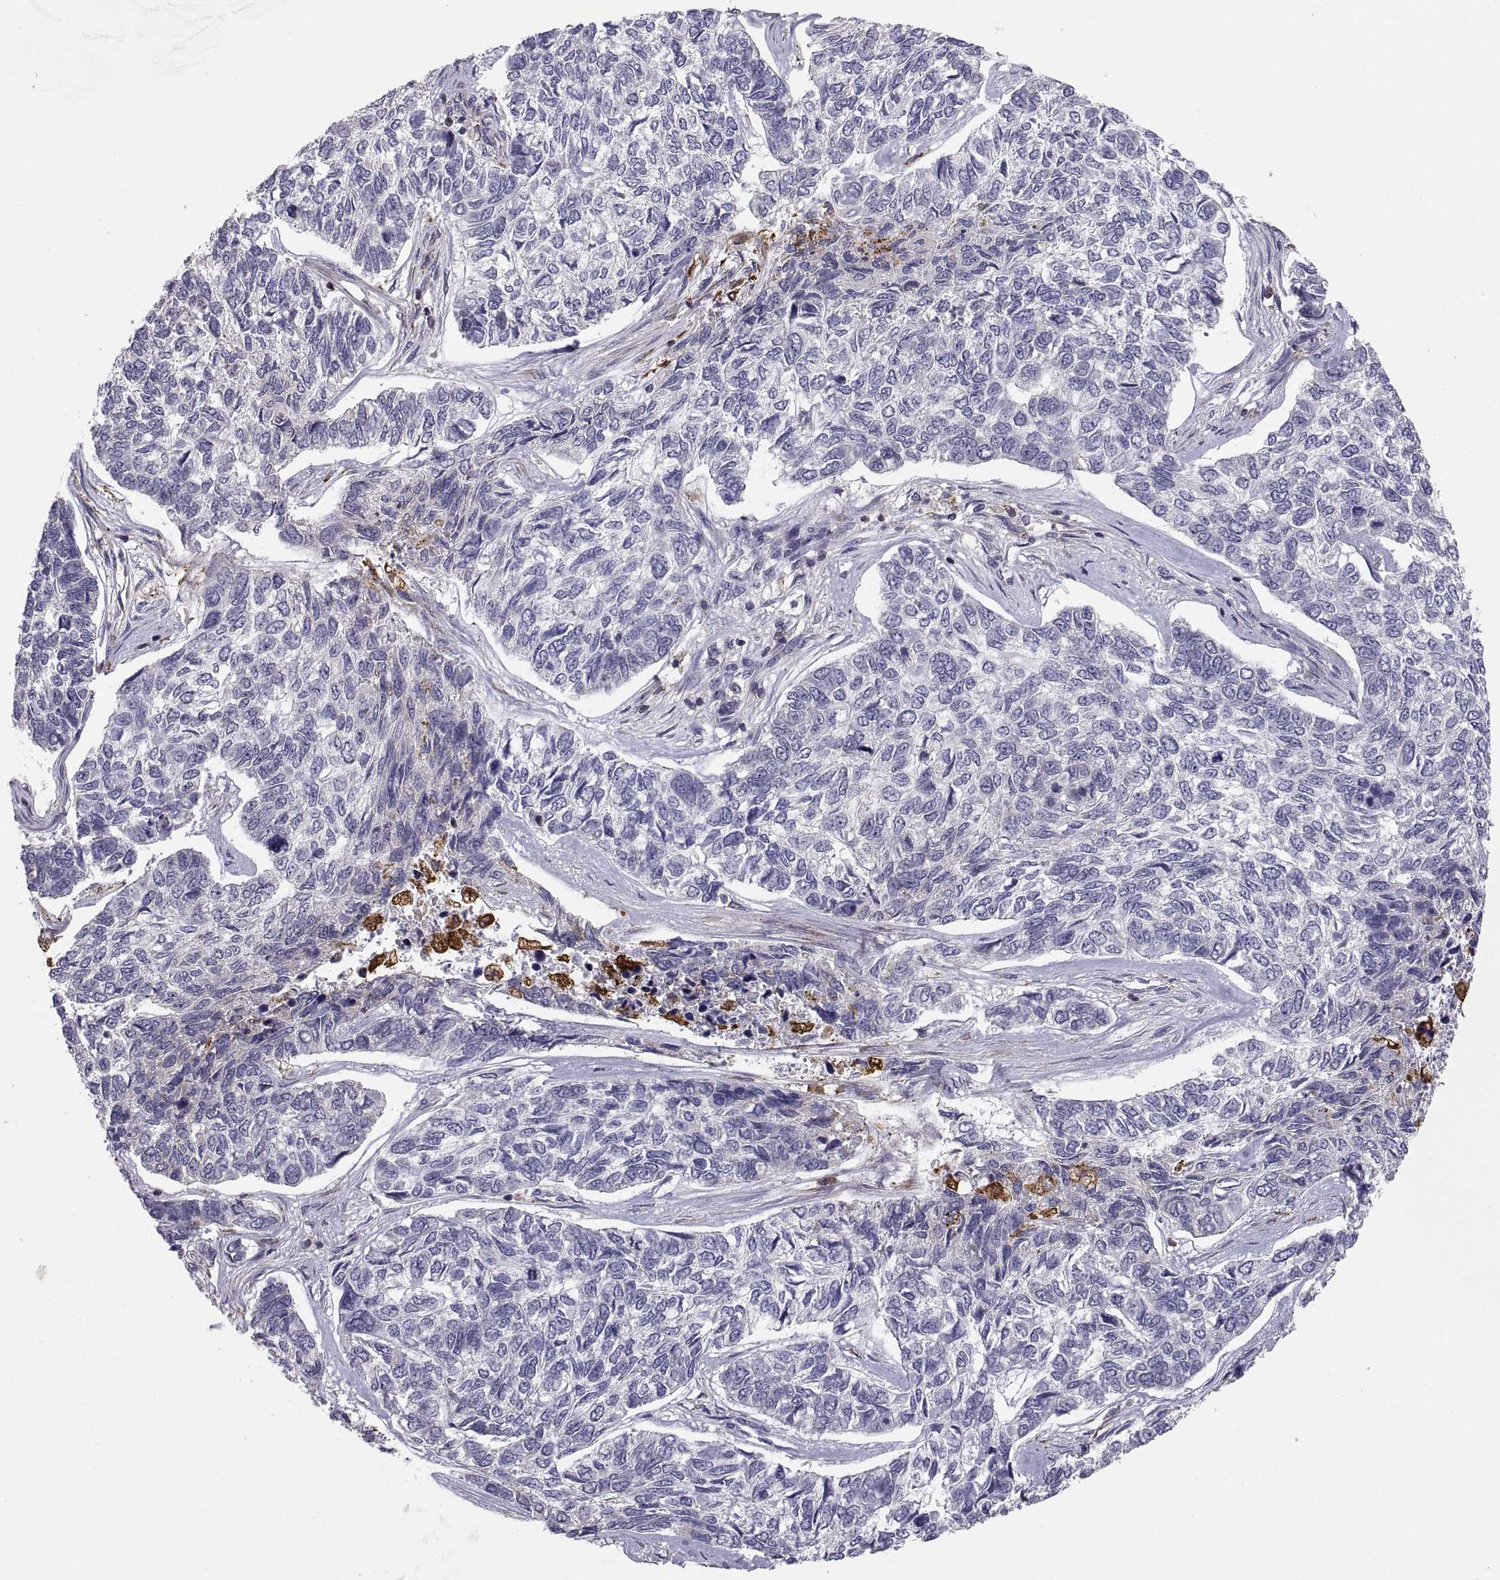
{"staining": {"intensity": "negative", "quantity": "none", "location": "none"}, "tissue": "skin cancer", "cell_type": "Tumor cells", "image_type": "cancer", "snomed": [{"axis": "morphology", "description": "Basal cell carcinoma"}, {"axis": "topography", "description": "Skin"}], "caption": "A photomicrograph of human skin basal cell carcinoma is negative for staining in tumor cells. The staining was performed using DAB to visualize the protein expression in brown, while the nuclei were stained in blue with hematoxylin (Magnification: 20x).", "gene": "ERO1A", "patient": {"sex": "female", "age": 65}}